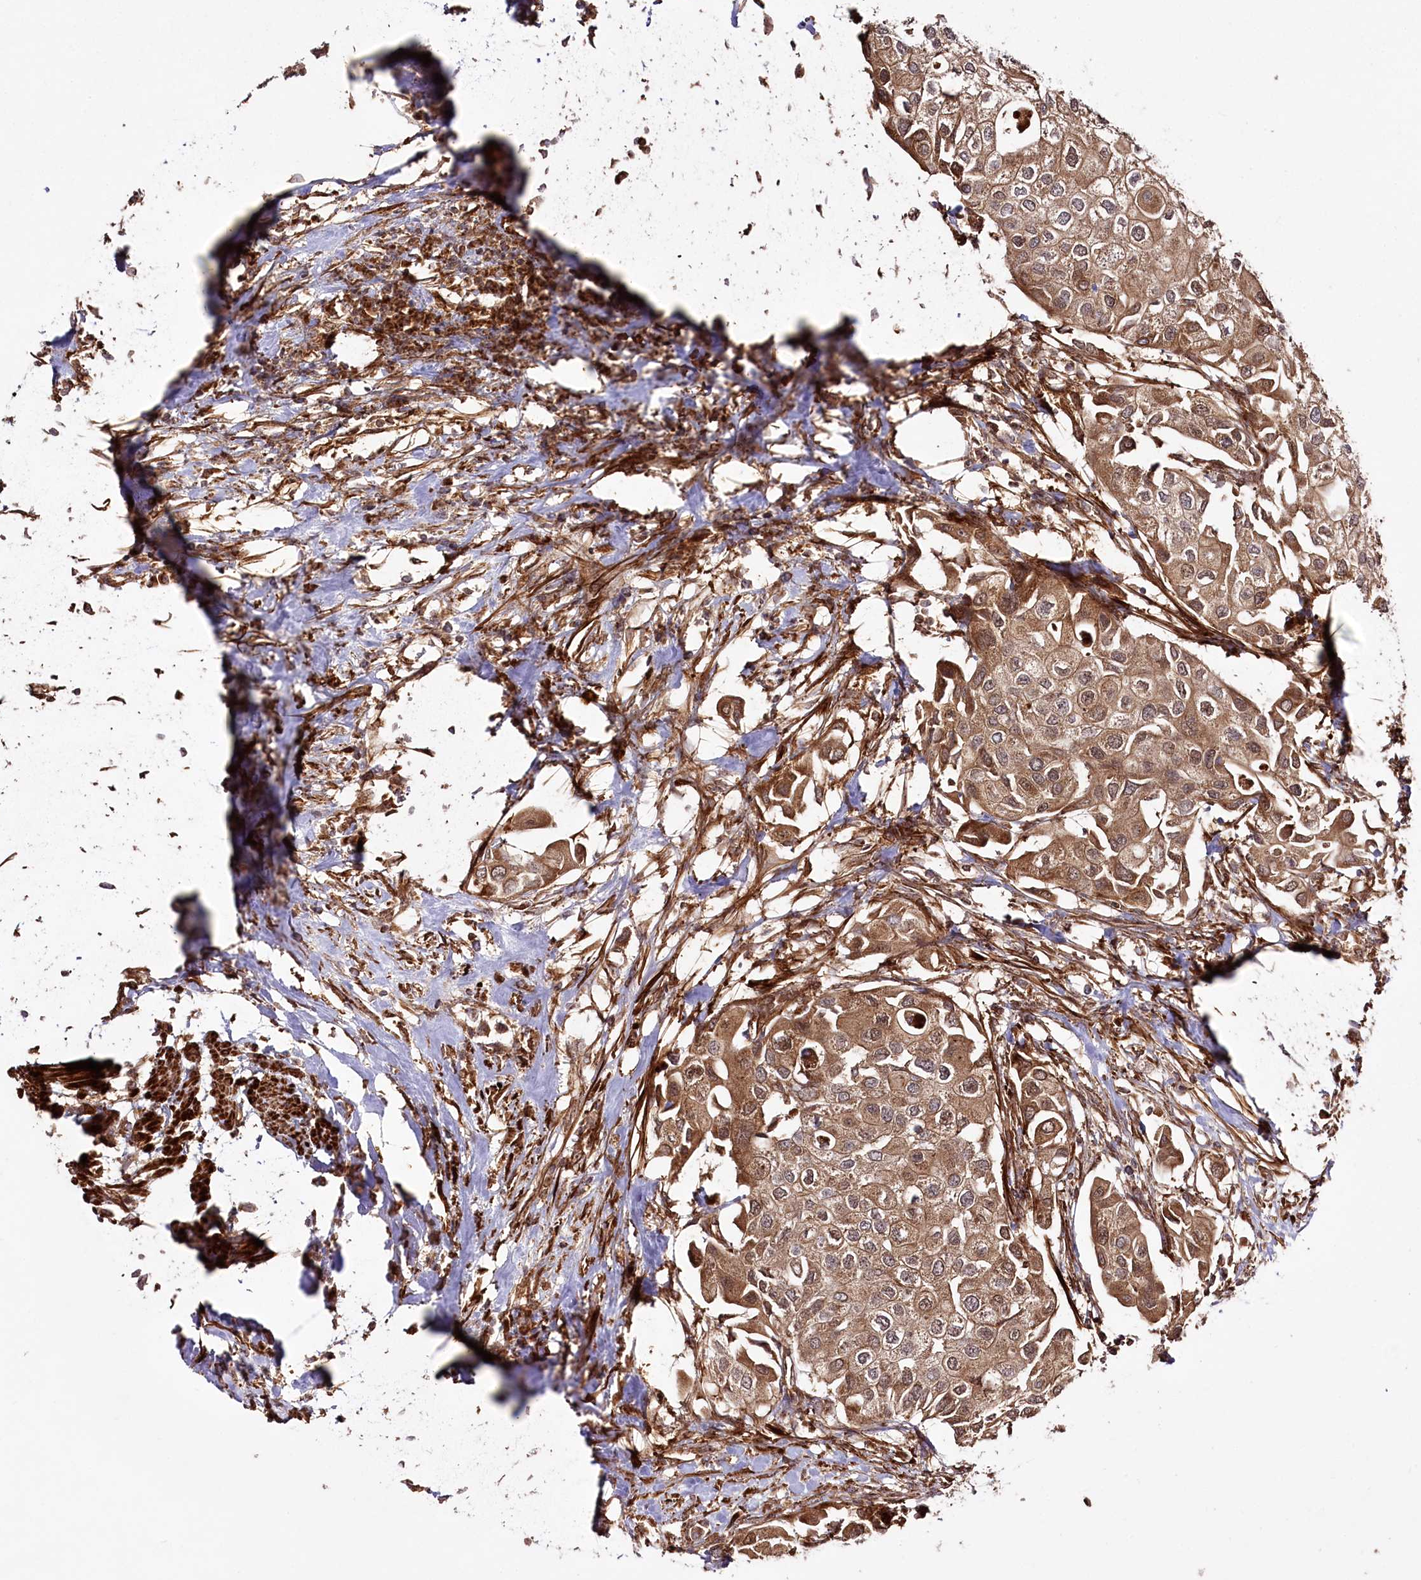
{"staining": {"intensity": "moderate", "quantity": ">75%", "location": "cytoplasmic/membranous"}, "tissue": "urothelial cancer", "cell_type": "Tumor cells", "image_type": "cancer", "snomed": [{"axis": "morphology", "description": "Urothelial carcinoma, High grade"}, {"axis": "topography", "description": "Urinary bladder"}], "caption": "IHC of urothelial cancer reveals medium levels of moderate cytoplasmic/membranous positivity in about >75% of tumor cells. (Brightfield microscopy of DAB IHC at high magnification).", "gene": "REXO2", "patient": {"sex": "male", "age": 64}}